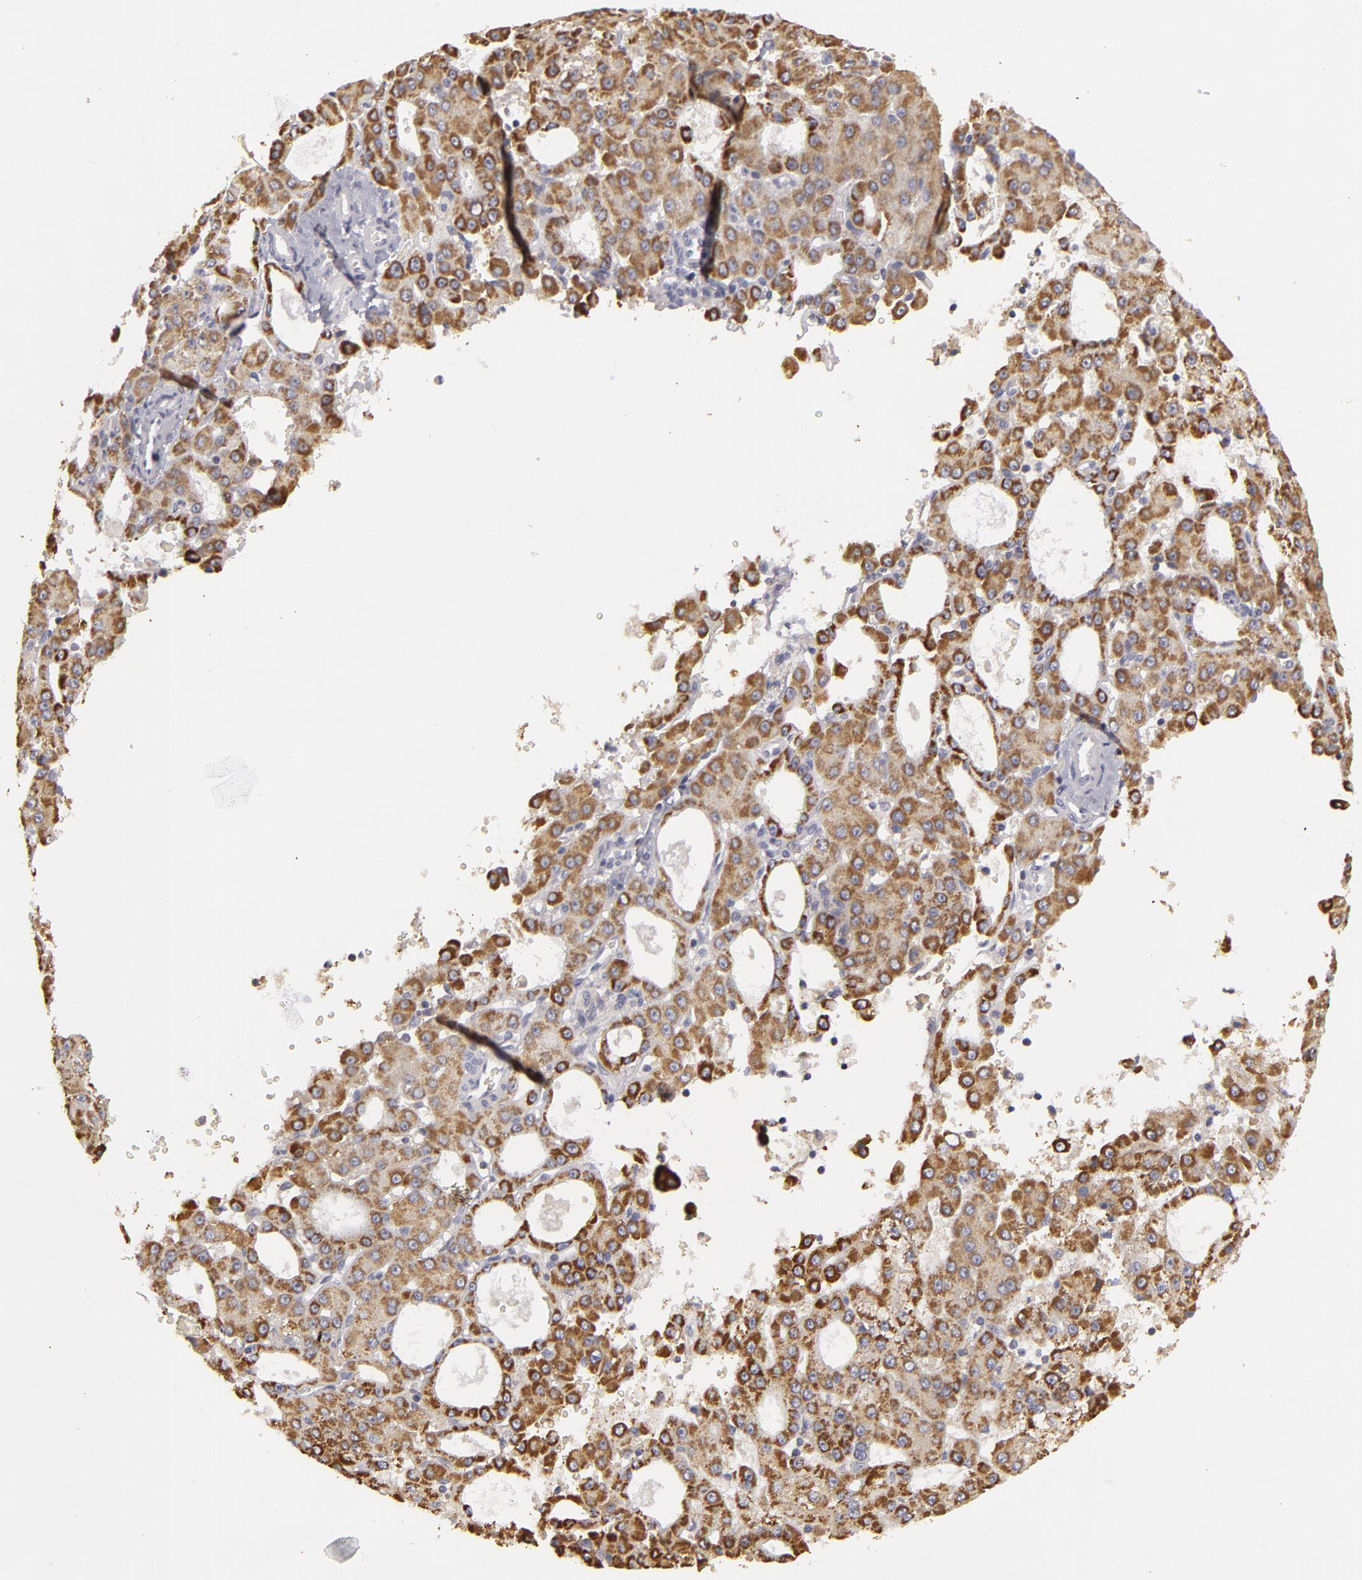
{"staining": {"intensity": "moderate", "quantity": ">75%", "location": "cytoplasmic/membranous"}, "tissue": "liver cancer", "cell_type": "Tumor cells", "image_type": "cancer", "snomed": [{"axis": "morphology", "description": "Carcinoma, Hepatocellular, NOS"}, {"axis": "topography", "description": "Liver"}], "caption": "Protein analysis of liver cancer tissue reveals moderate cytoplasmic/membranous expression in approximately >75% of tumor cells.", "gene": "ATP2B3", "patient": {"sex": "male", "age": 47}}